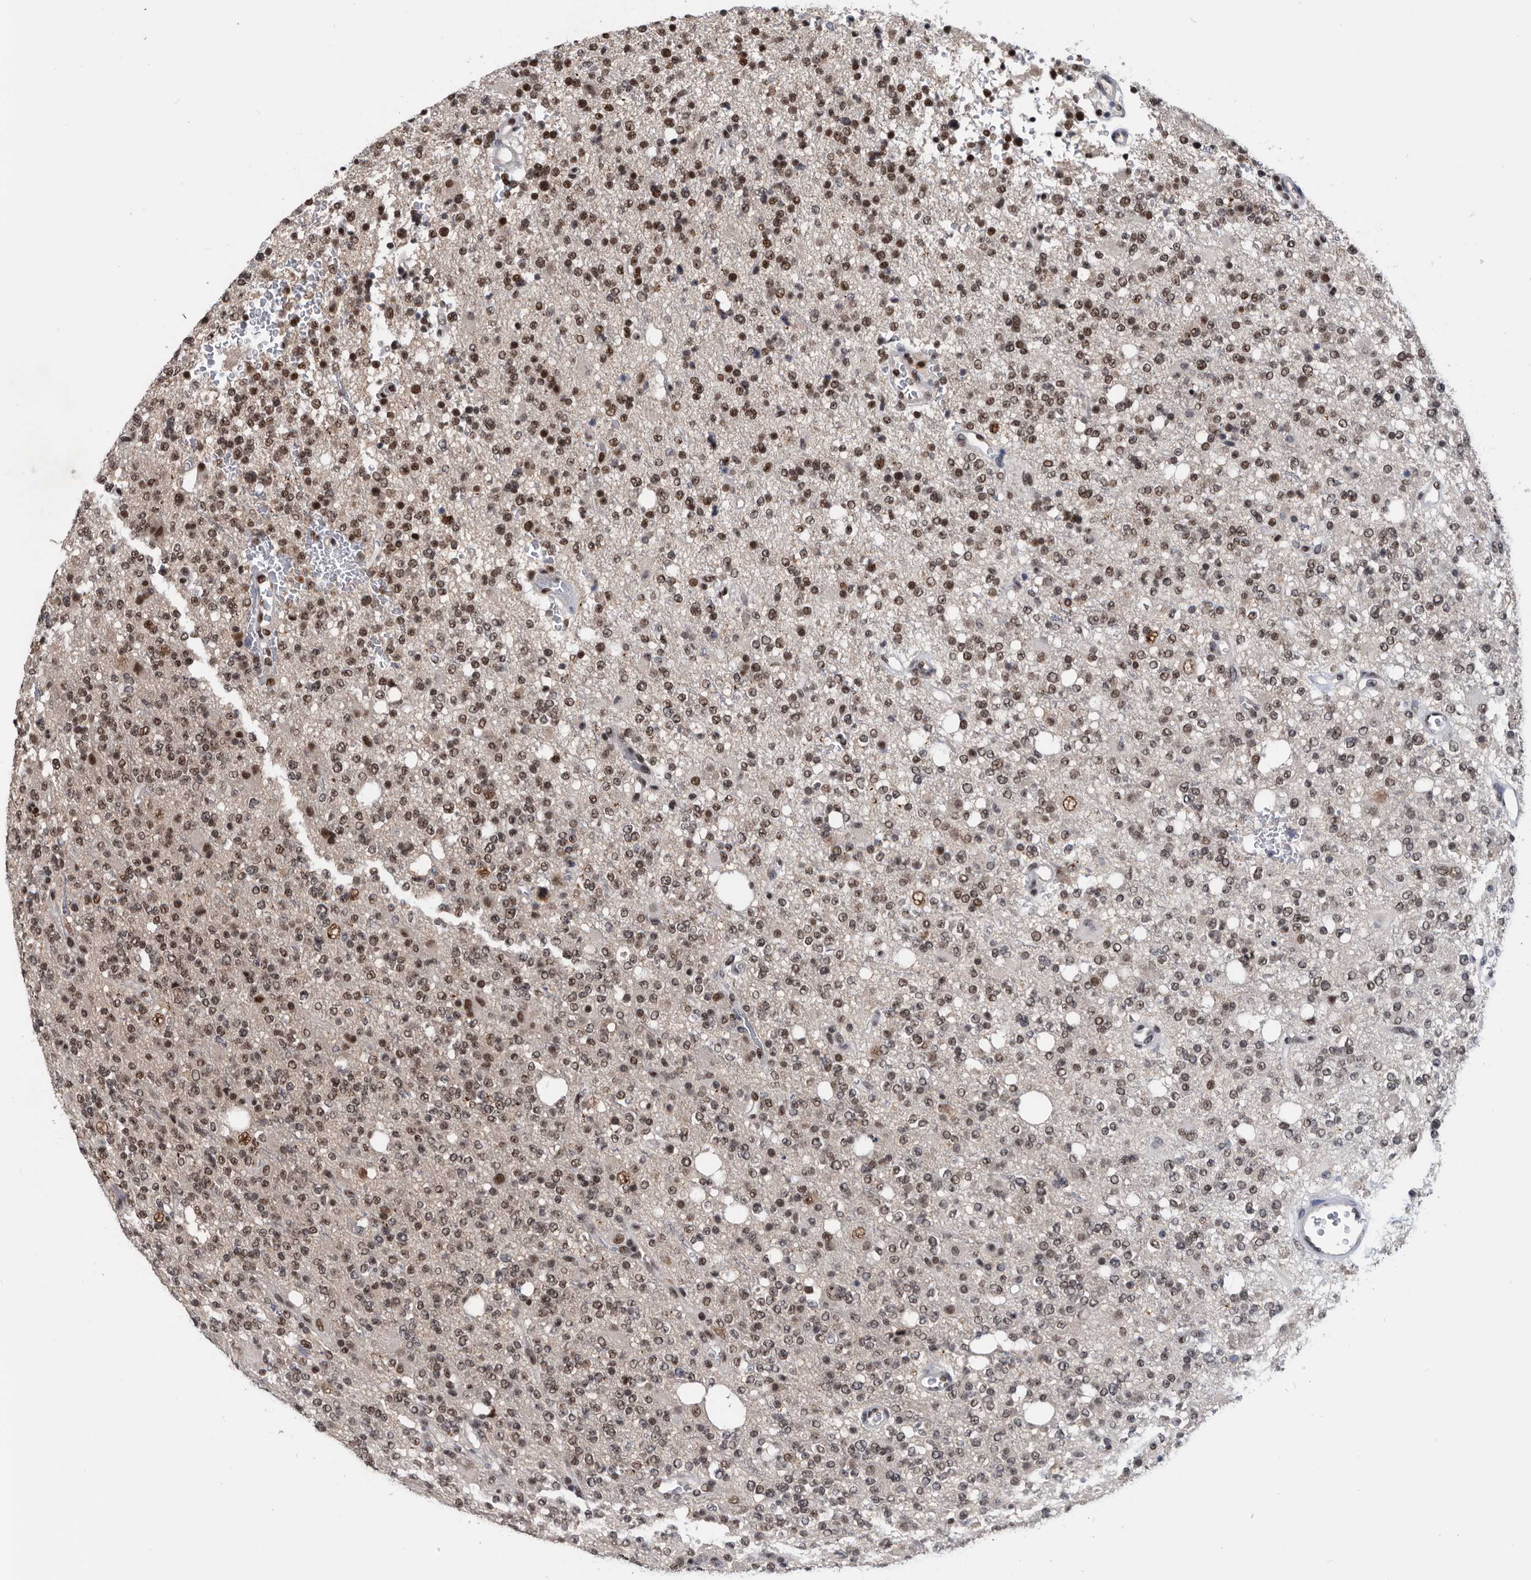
{"staining": {"intensity": "moderate", "quantity": ">75%", "location": "nuclear"}, "tissue": "glioma", "cell_type": "Tumor cells", "image_type": "cancer", "snomed": [{"axis": "morphology", "description": "Glioma, malignant, High grade"}, {"axis": "topography", "description": "Brain"}], "caption": "Protein positivity by immunohistochemistry reveals moderate nuclear staining in approximately >75% of tumor cells in glioma. (IHC, brightfield microscopy, high magnification).", "gene": "ZNF260", "patient": {"sex": "female", "age": 62}}